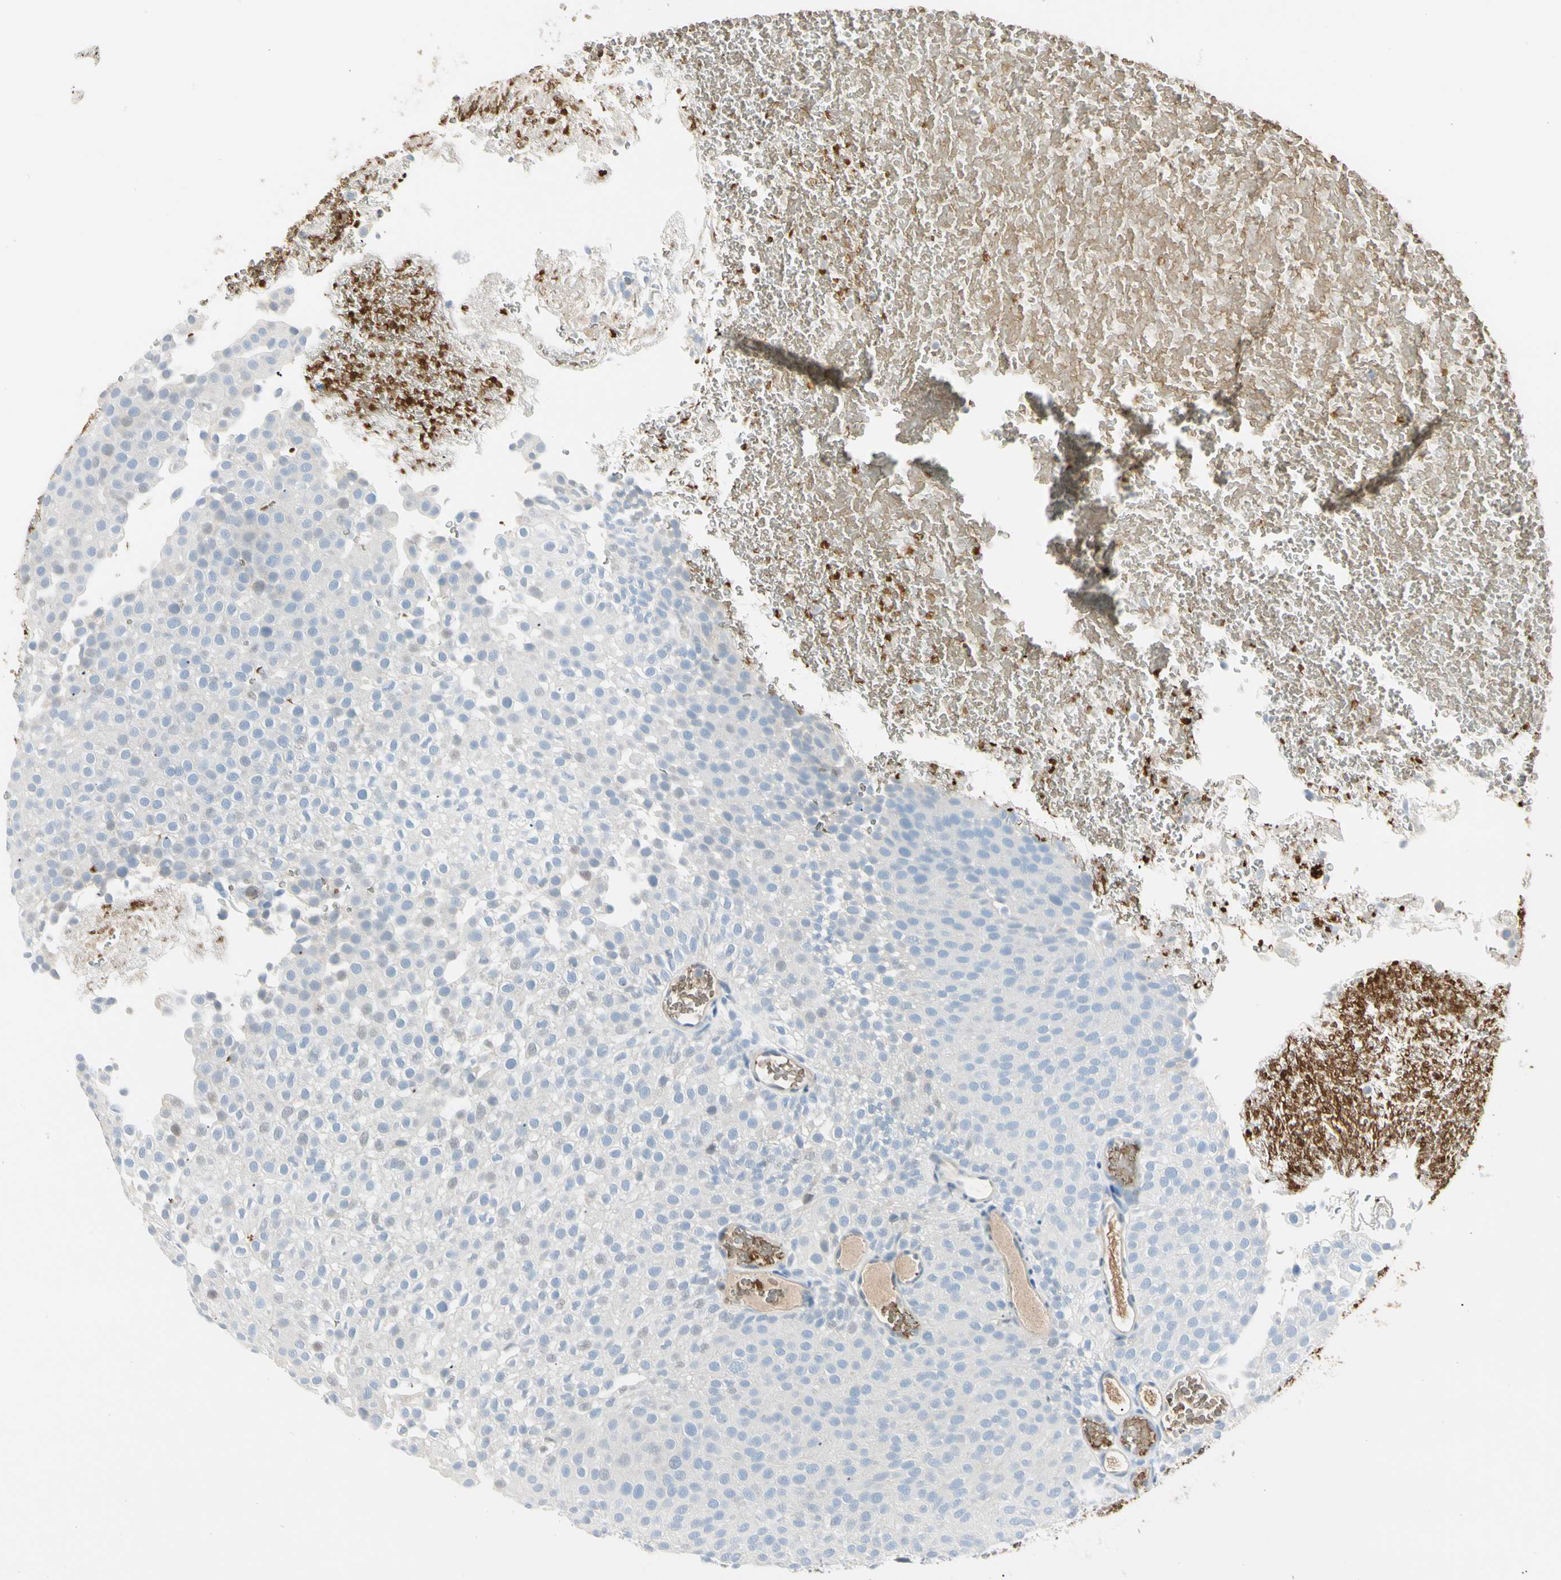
{"staining": {"intensity": "negative", "quantity": "none", "location": "none"}, "tissue": "urothelial cancer", "cell_type": "Tumor cells", "image_type": "cancer", "snomed": [{"axis": "morphology", "description": "Urothelial carcinoma, Low grade"}, {"axis": "topography", "description": "Urinary bladder"}], "caption": "Immunohistochemistry photomicrograph of urothelial carcinoma (low-grade) stained for a protein (brown), which exhibits no expression in tumor cells. (Immunohistochemistry, brightfield microscopy, high magnification).", "gene": "CA1", "patient": {"sex": "male", "age": 78}}